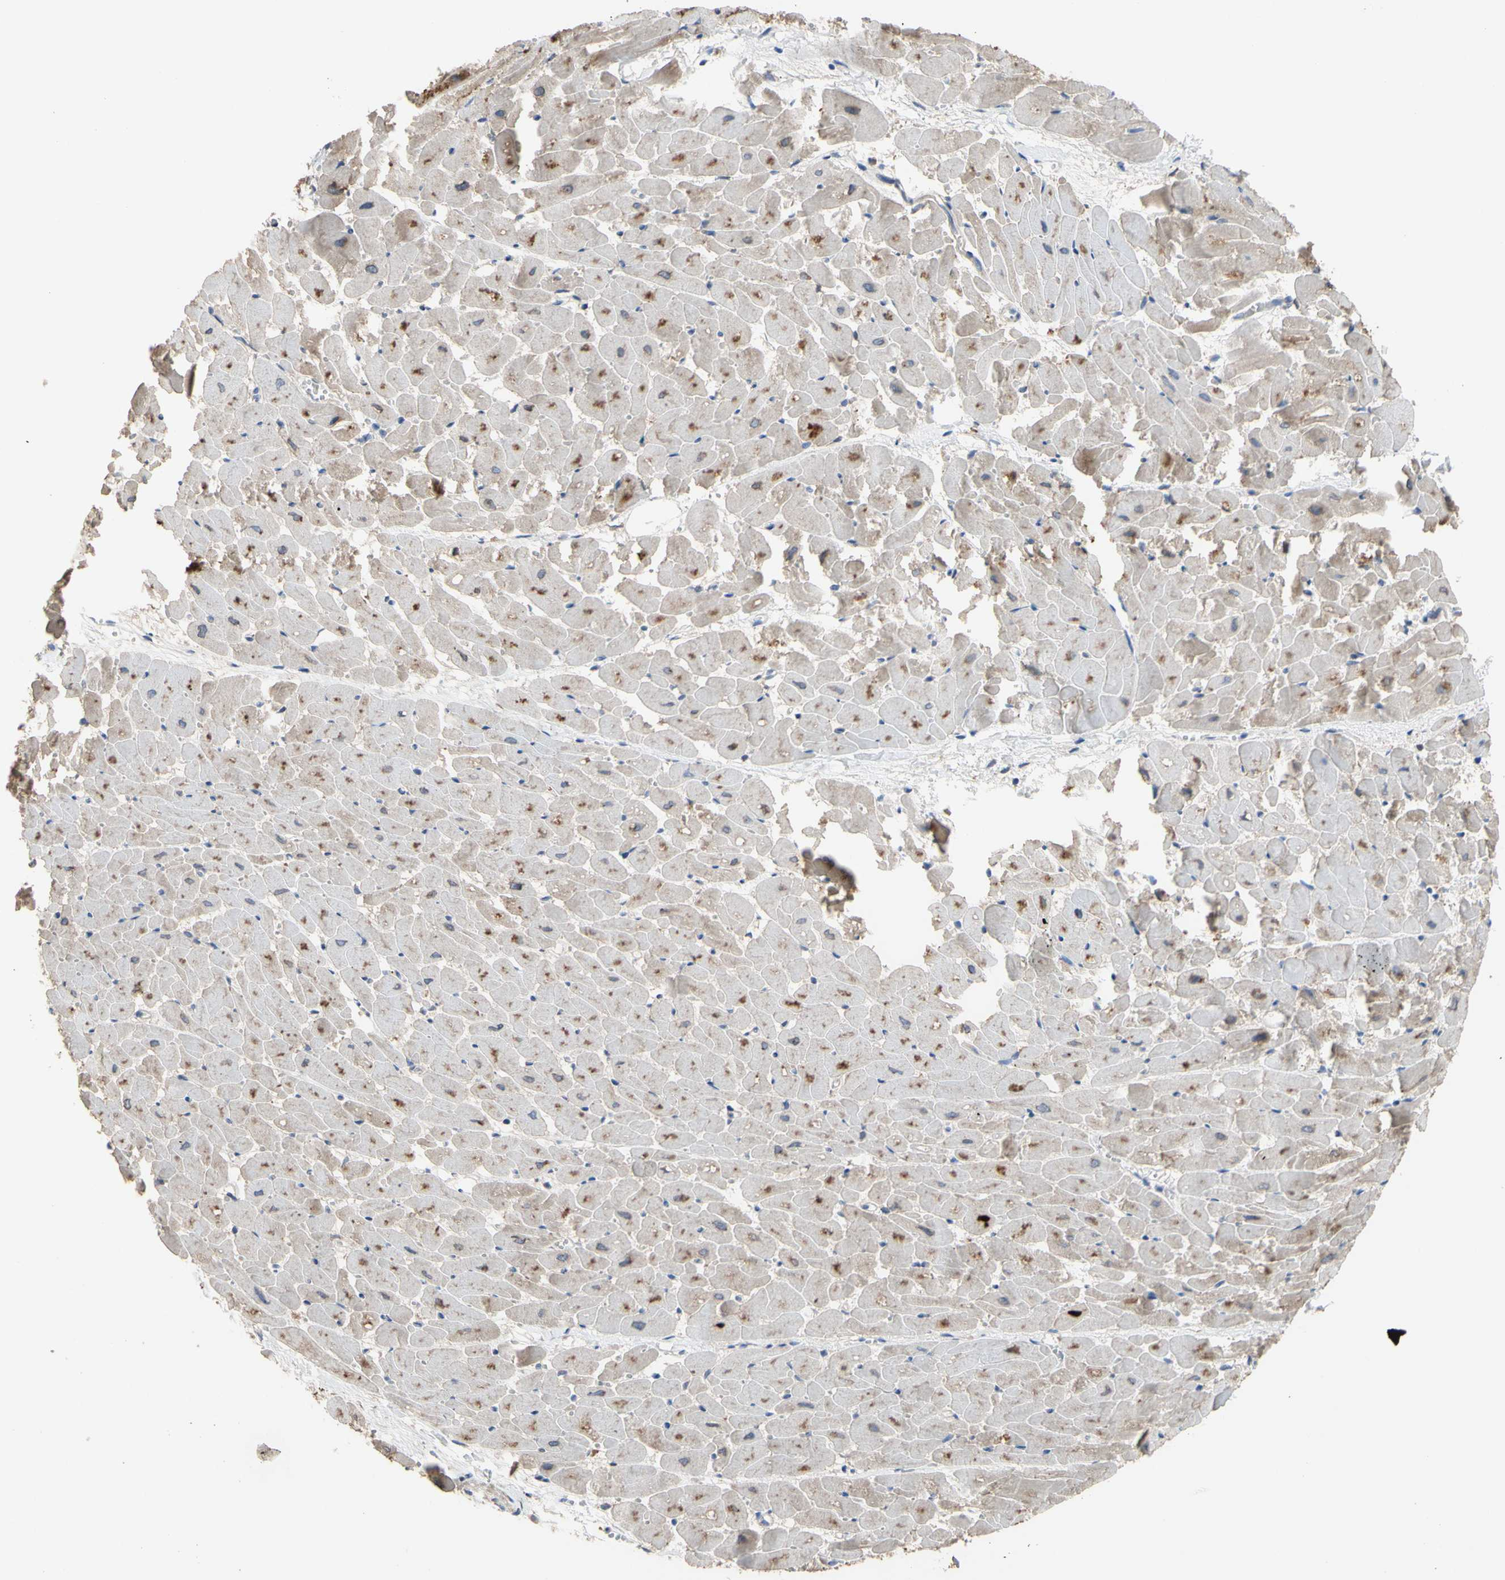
{"staining": {"intensity": "moderate", "quantity": ">75%", "location": "cytoplasmic/membranous"}, "tissue": "heart muscle", "cell_type": "Cardiomyocytes", "image_type": "normal", "snomed": [{"axis": "morphology", "description": "Normal tissue, NOS"}, {"axis": "topography", "description": "Heart"}], "caption": "Immunohistochemistry (IHC) (DAB (3,3'-diaminobenzidine)) staining of benign human heart muscle reveals moderate cytoplasmic/membranous protein positivity in approximately >75% of cardiomyocytes. The protein is stained brown, and the nuclei are stained in blue (DAB (3,3'-diaminobenzidine) IHC with brightfield microscopy, high magnification).", "gene": "TTC14", "patient": {"sex": "female", "age": 19}}